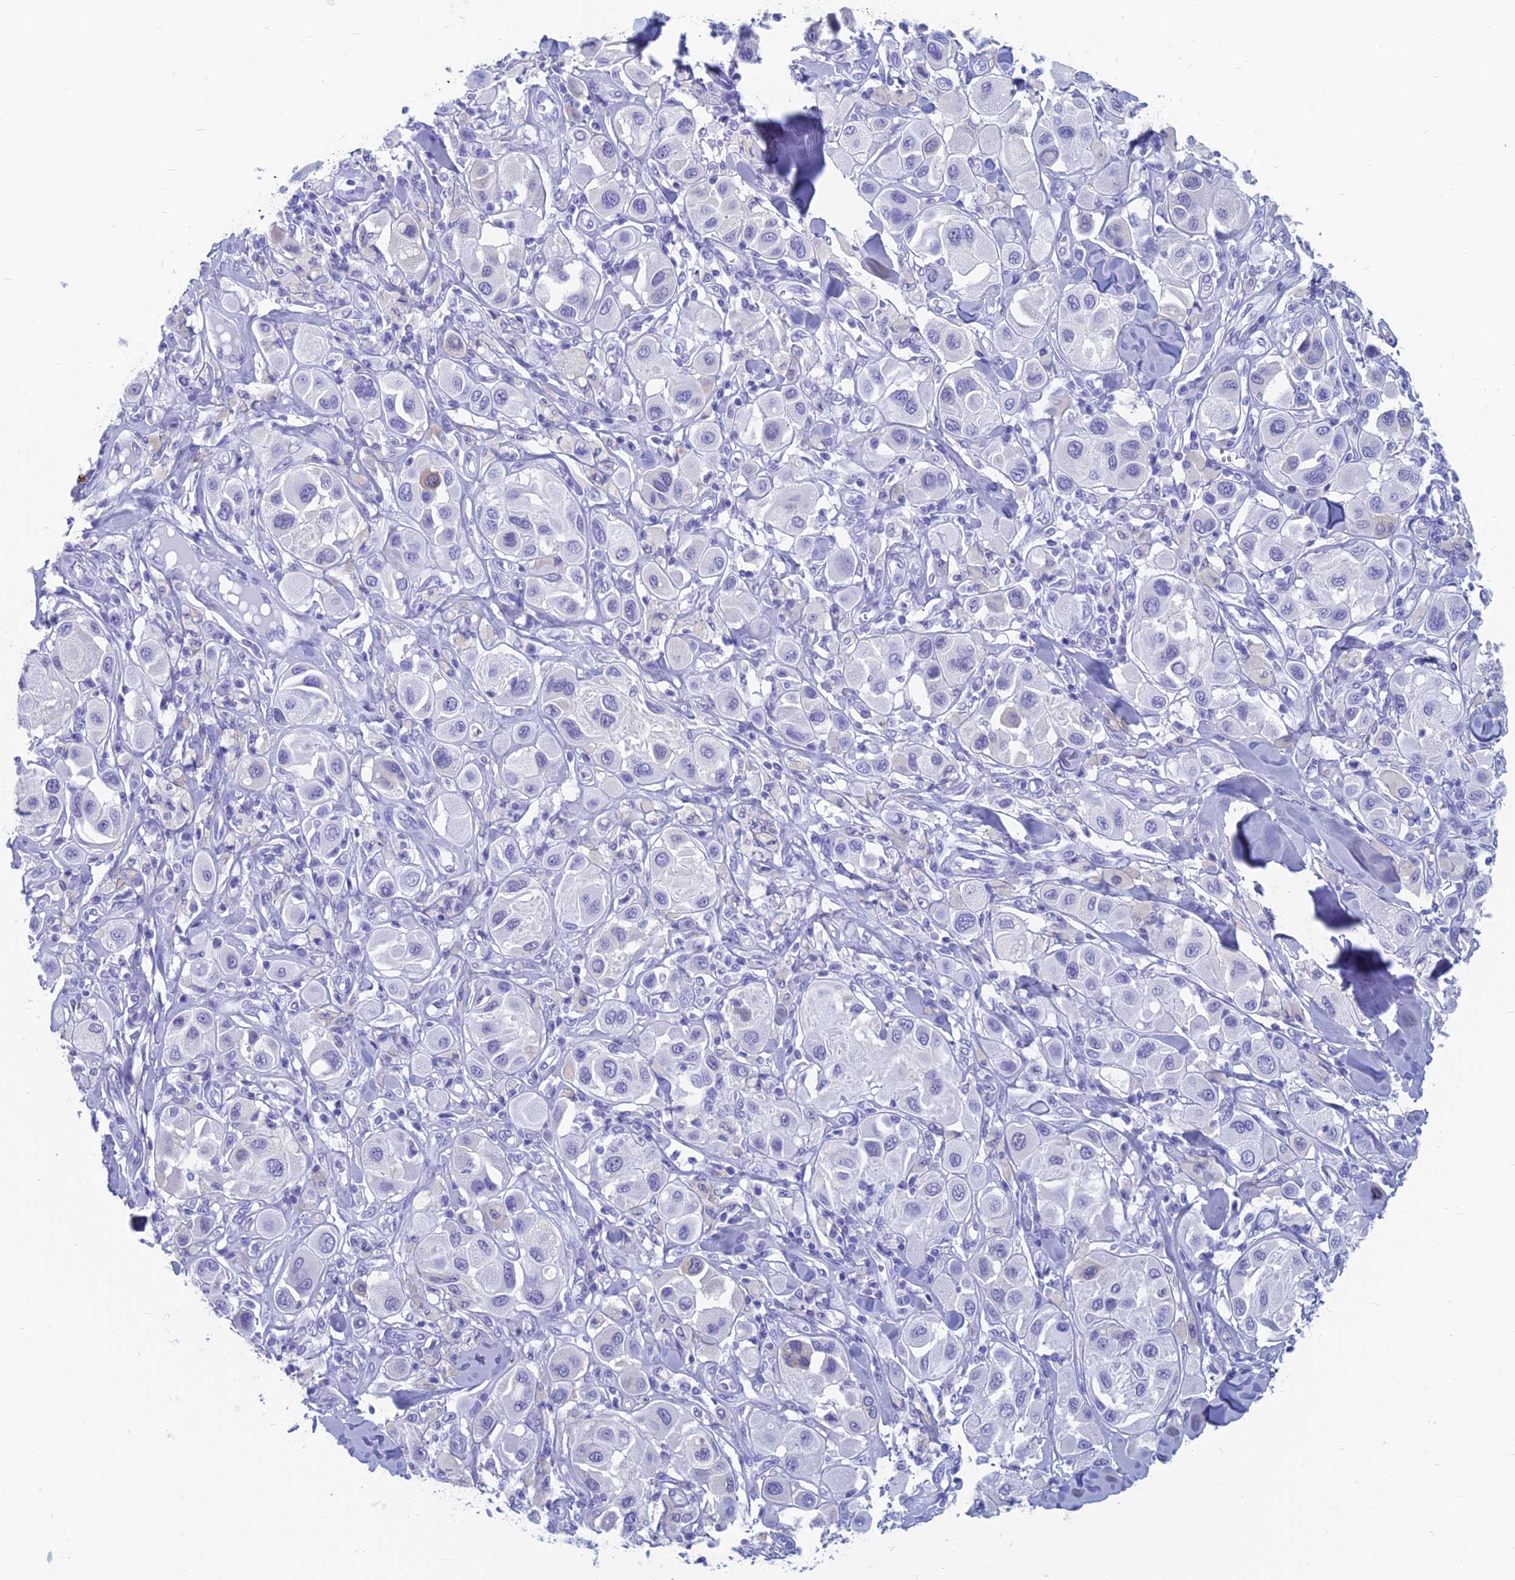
{"staining": {"intensity": "negative", "quantity": "none", "location": "none"}, "tissue": "melanoma", "cell_type": "Tumor cells", "image_type": "cancer", "snomed": [{"axis": "morphology", "description": "Malignant melanoma, Metastatic site"}, {"axis": "topography", "description": "Skin"}], "caption": "Tumor cells show no significant protein positivity in melanoma.", "gene": "CAPS", "patient": {"sex": "male", "age": 41}}